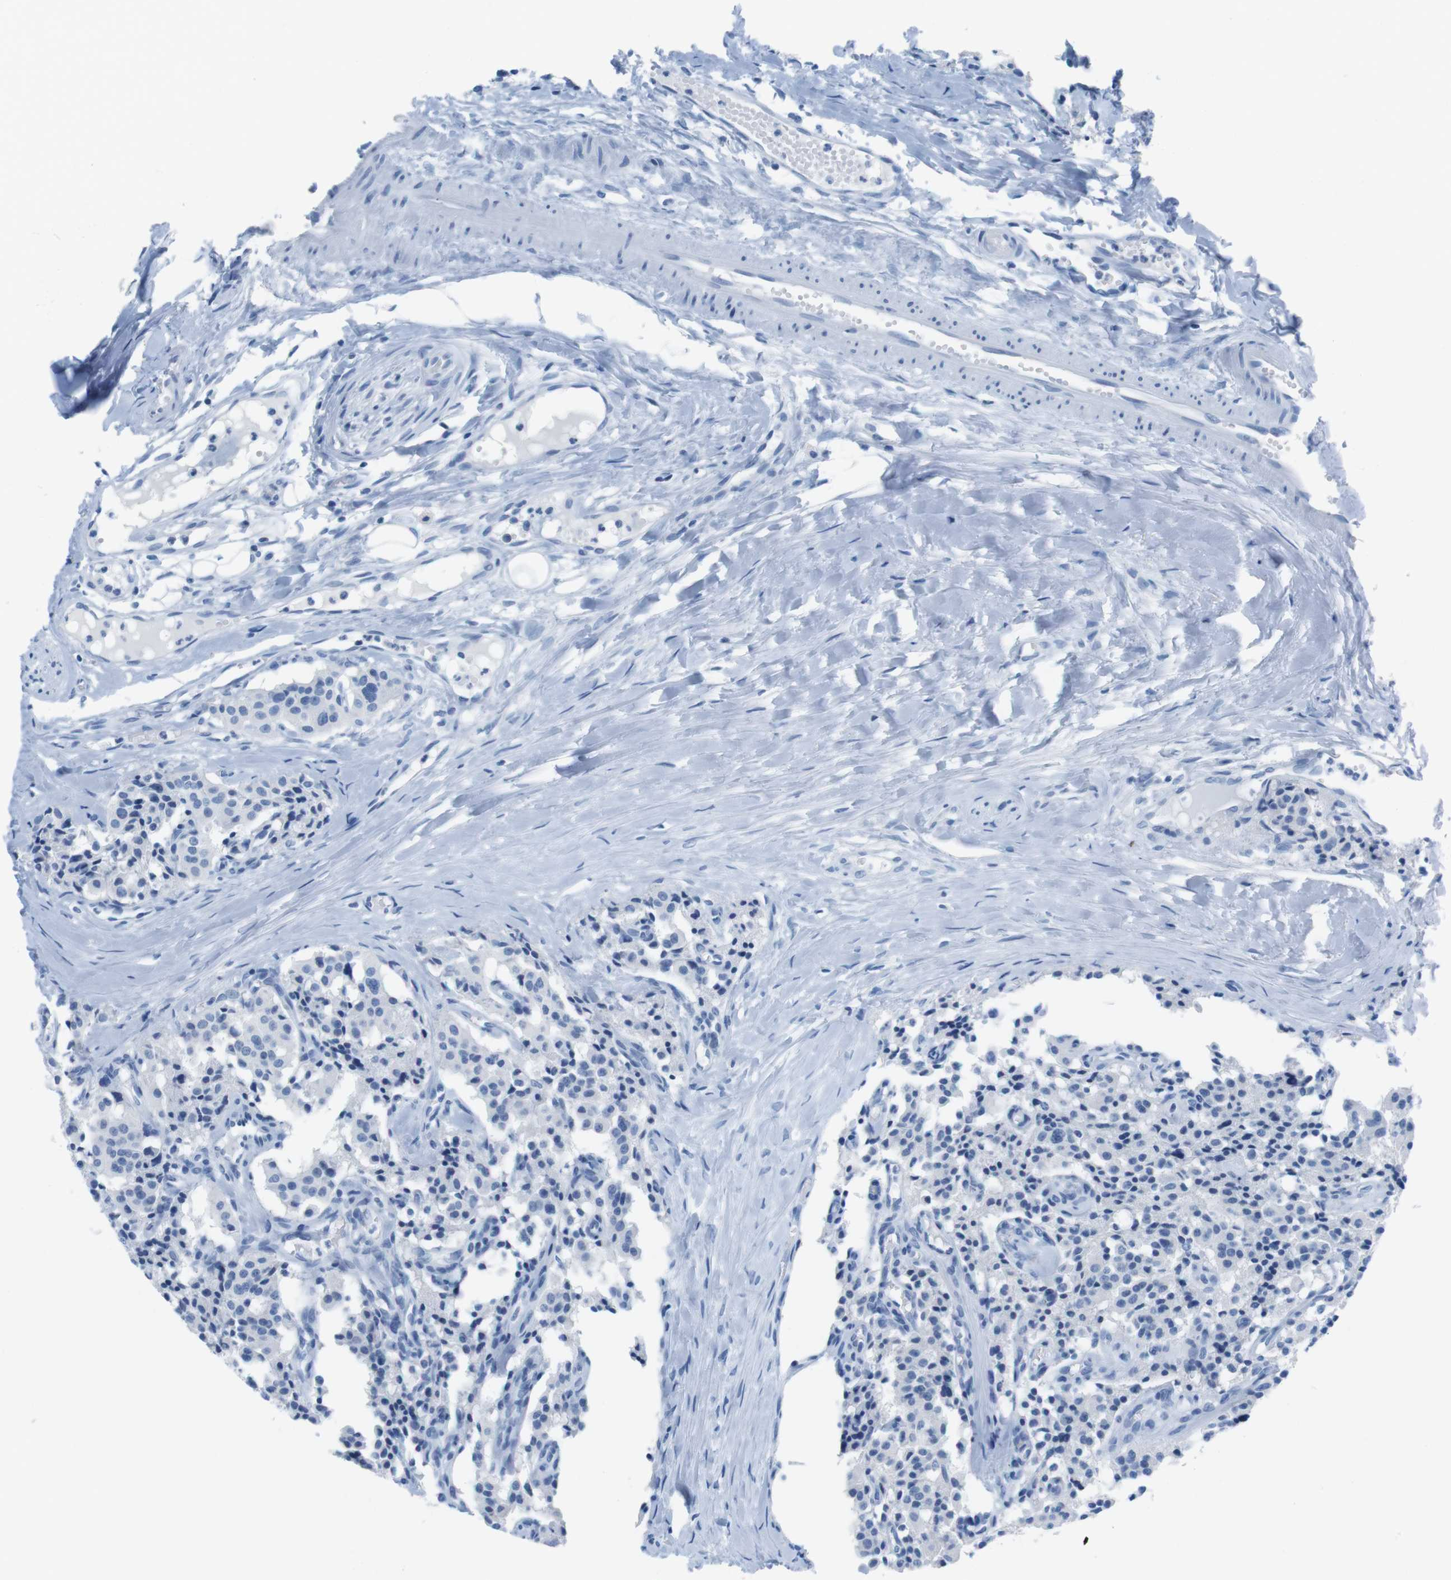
{"staining": {"intensity": "negative", "quantity": "none", "location": "none"}, "tissue": "carcinoid", "cell_type": "Tumor cells", "image_type": "cancer", "snomed": [{"axis": "morphology", "description": "Carcinoid, malignant, NOS"}, {"axis": "topography", "description": "Lung"}], "caption": "This is an immunohistochemistry (IHC) image of human malignant carcinoid. There is no expression in tumor cells.", "gene": "CYP2C9", "patient": {"sex": "male", "age": 30}}